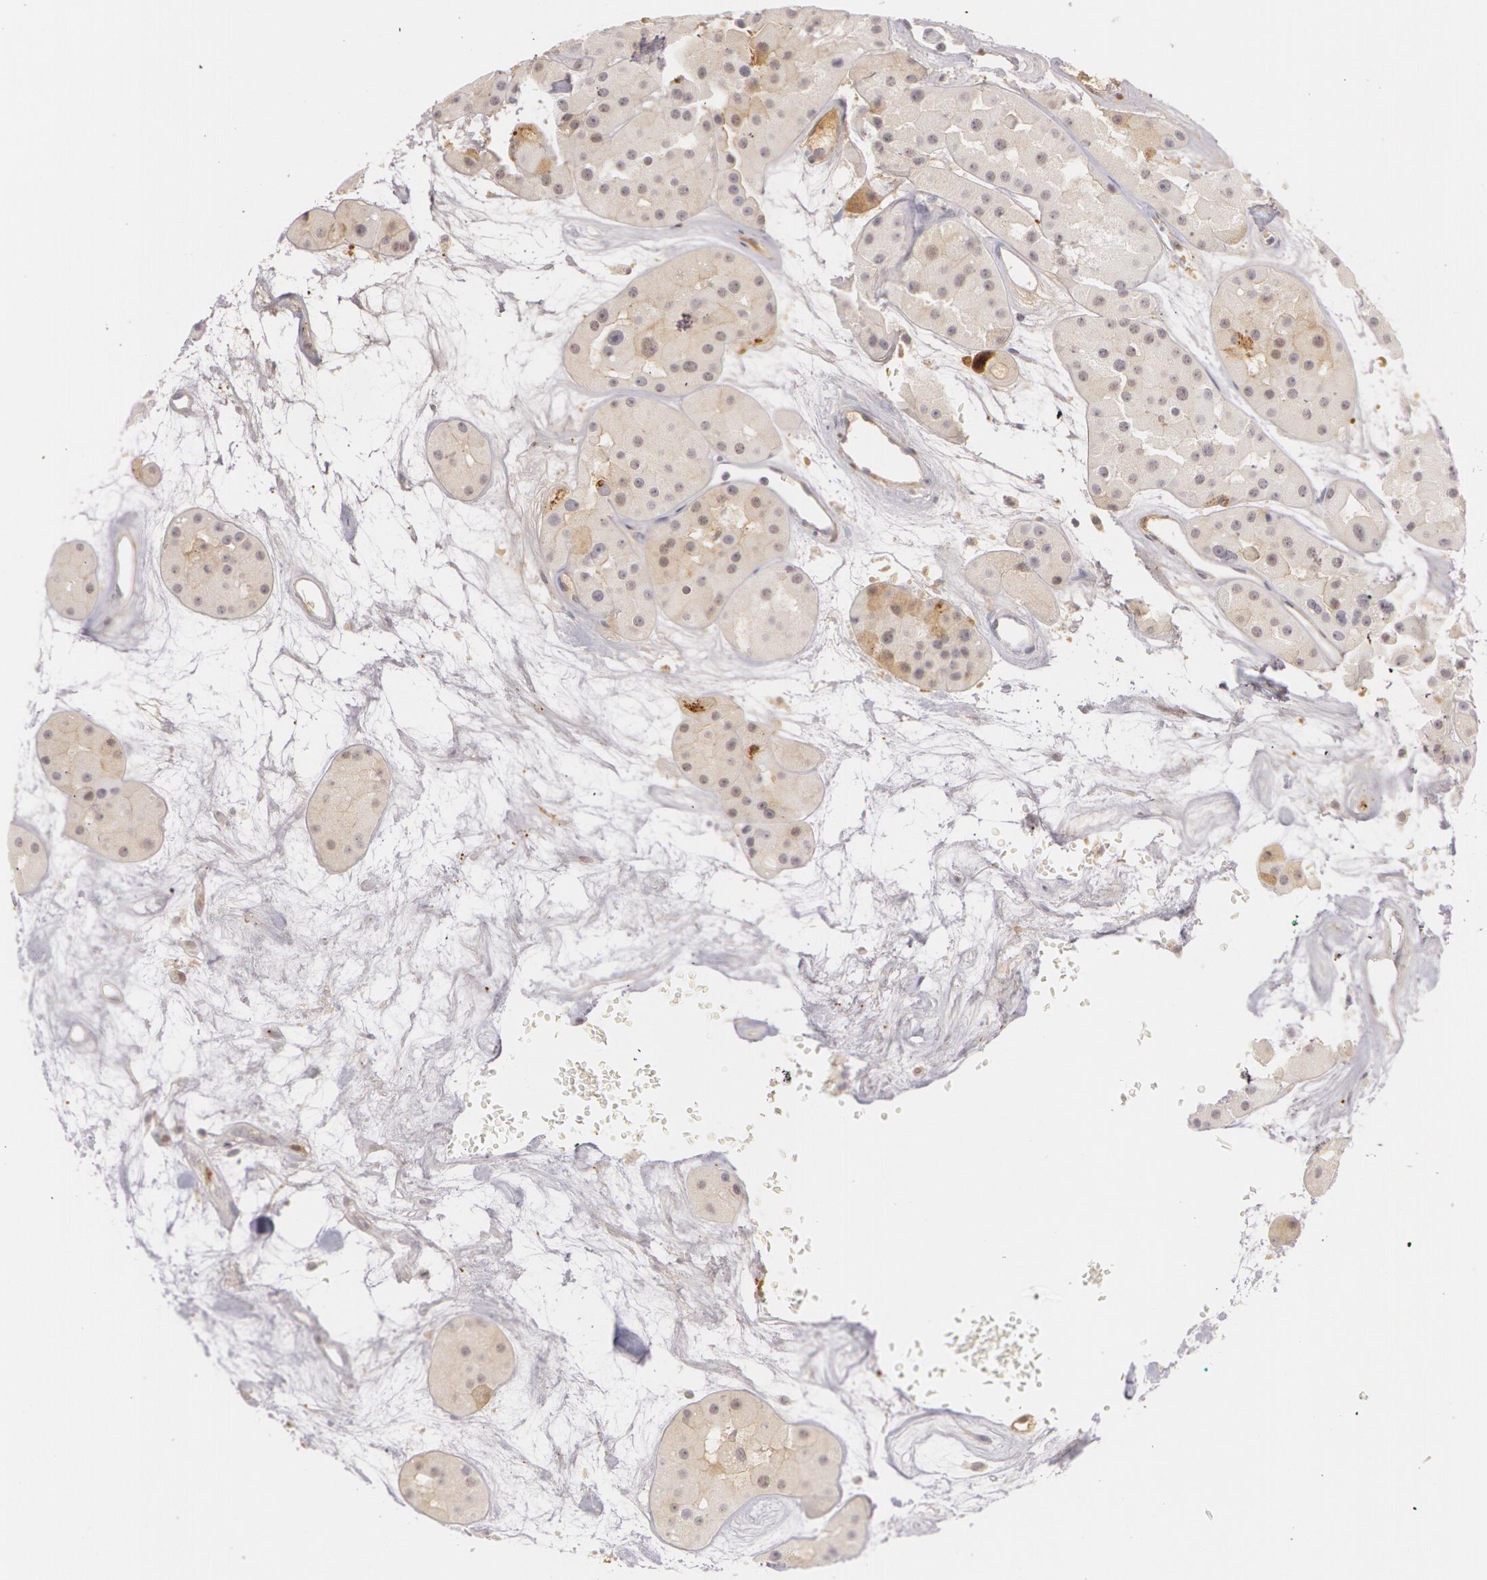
{"staining": {"intensity": "negative", "quantity": "none", "location": "none"}, "tissue": "renal cancer", "cell_type": "Tumor cells", "image_type": "cancer", "snomed": [{"axis": "morphology", "description": "Adenocarcinoma, uncertain malignant potential"}, {"axis": "topography", "description": "Kidney"}], "caption": "Tumor cells show no significant staining in renal cancer. (Stains: DAB (3,3'-diaminobenzidine) immunohistochemistry (IHC) with hematoxylin counter stain, Microscopy: brightfield microscopy at high magnification).", "gene": "LBP", "patient": {"sex": "male", "age": 63}}